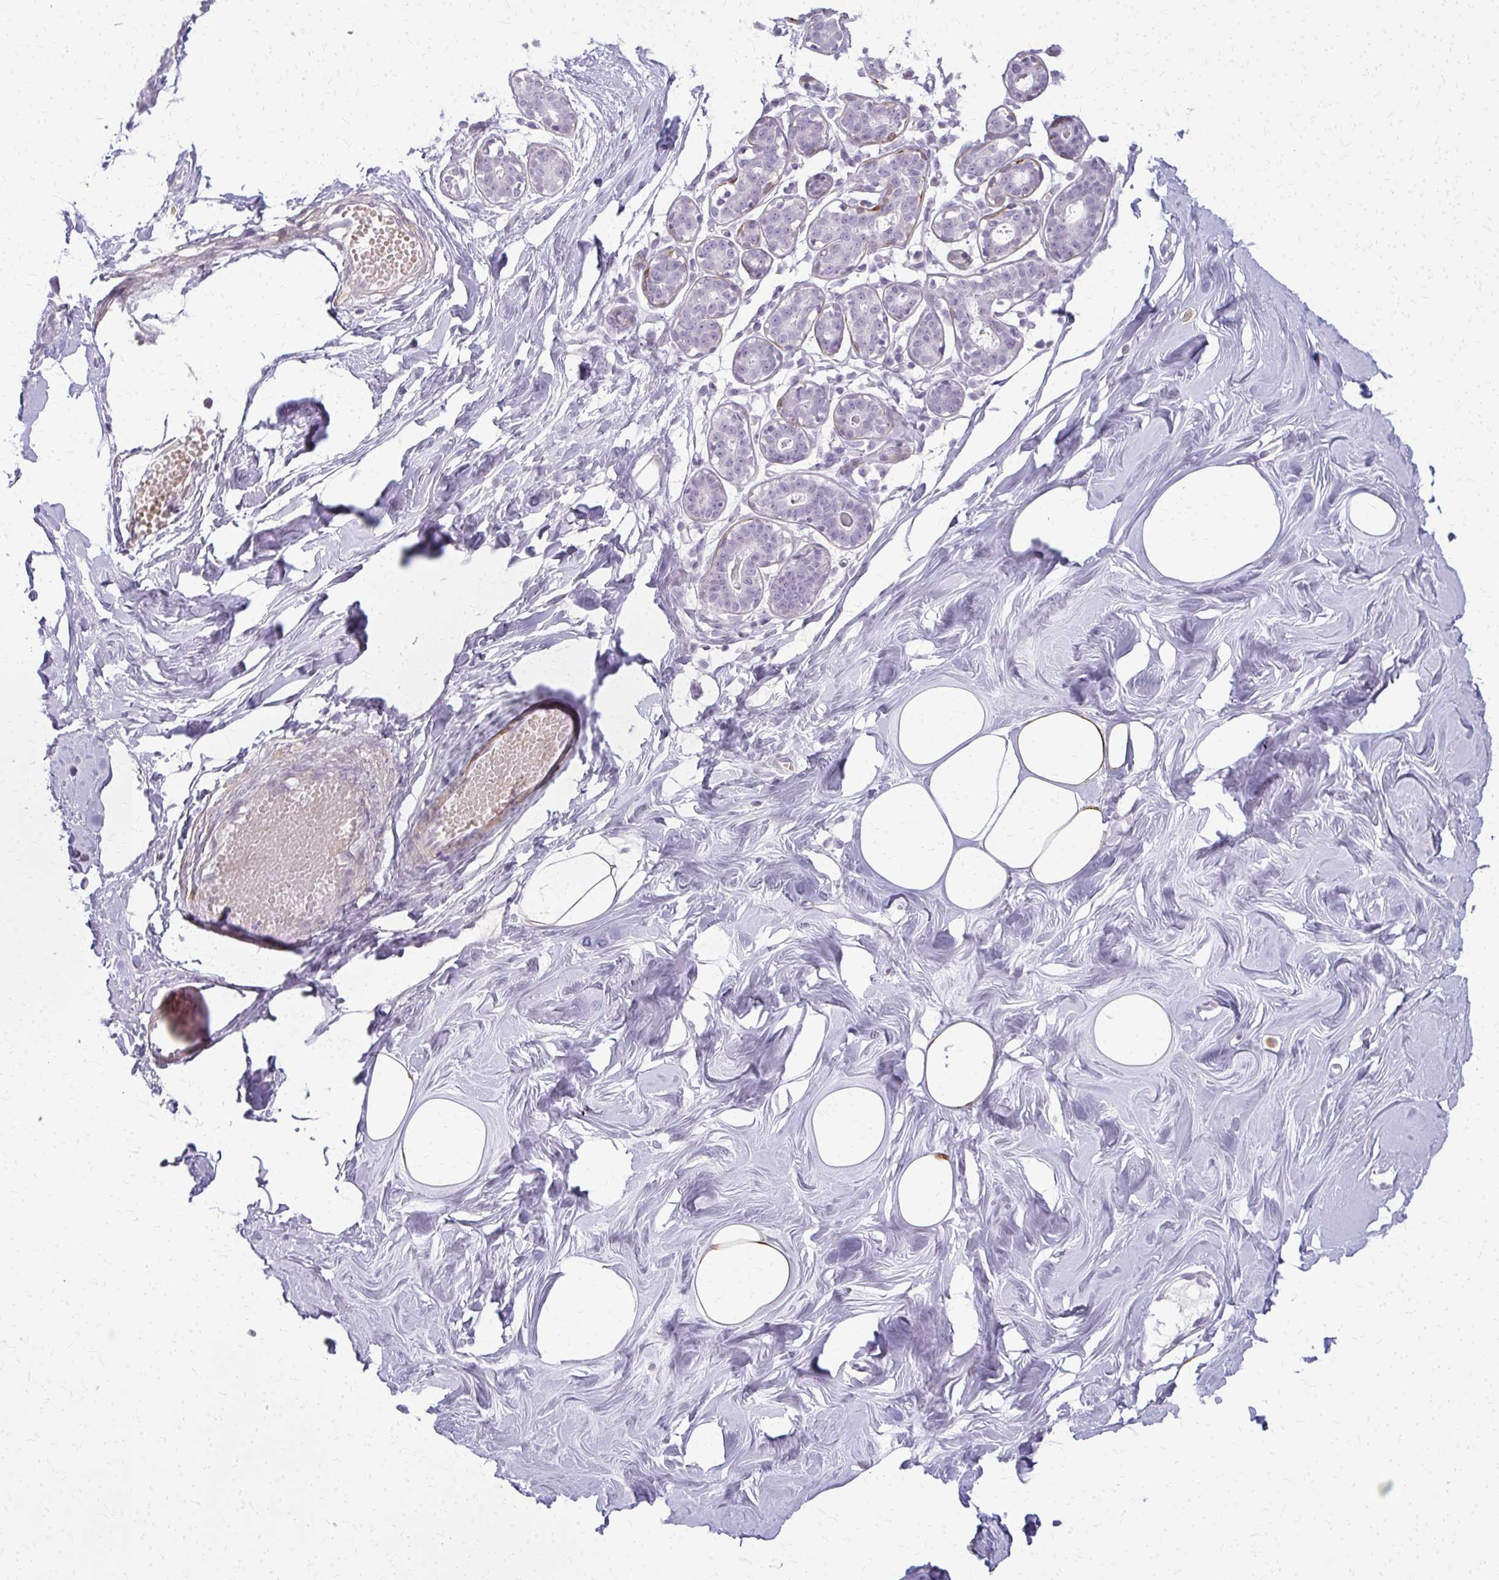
{"staining": {"intensity": "negative", "quantity": "none", "location": "none"}, "tissue": "breast", "cell_type": "Adipocytes", "image_type": "normal", "snomed": [{"axis": "morphology", "description": "Normal tissue, NOS"}, {"axis": "topography", "description": "Breast"}], "caption": "Breast stained for a protein using IHC exhibits no positivity adipocytes.", "gene": "CA3", "patient": {"sex": "female", "age": 27}}